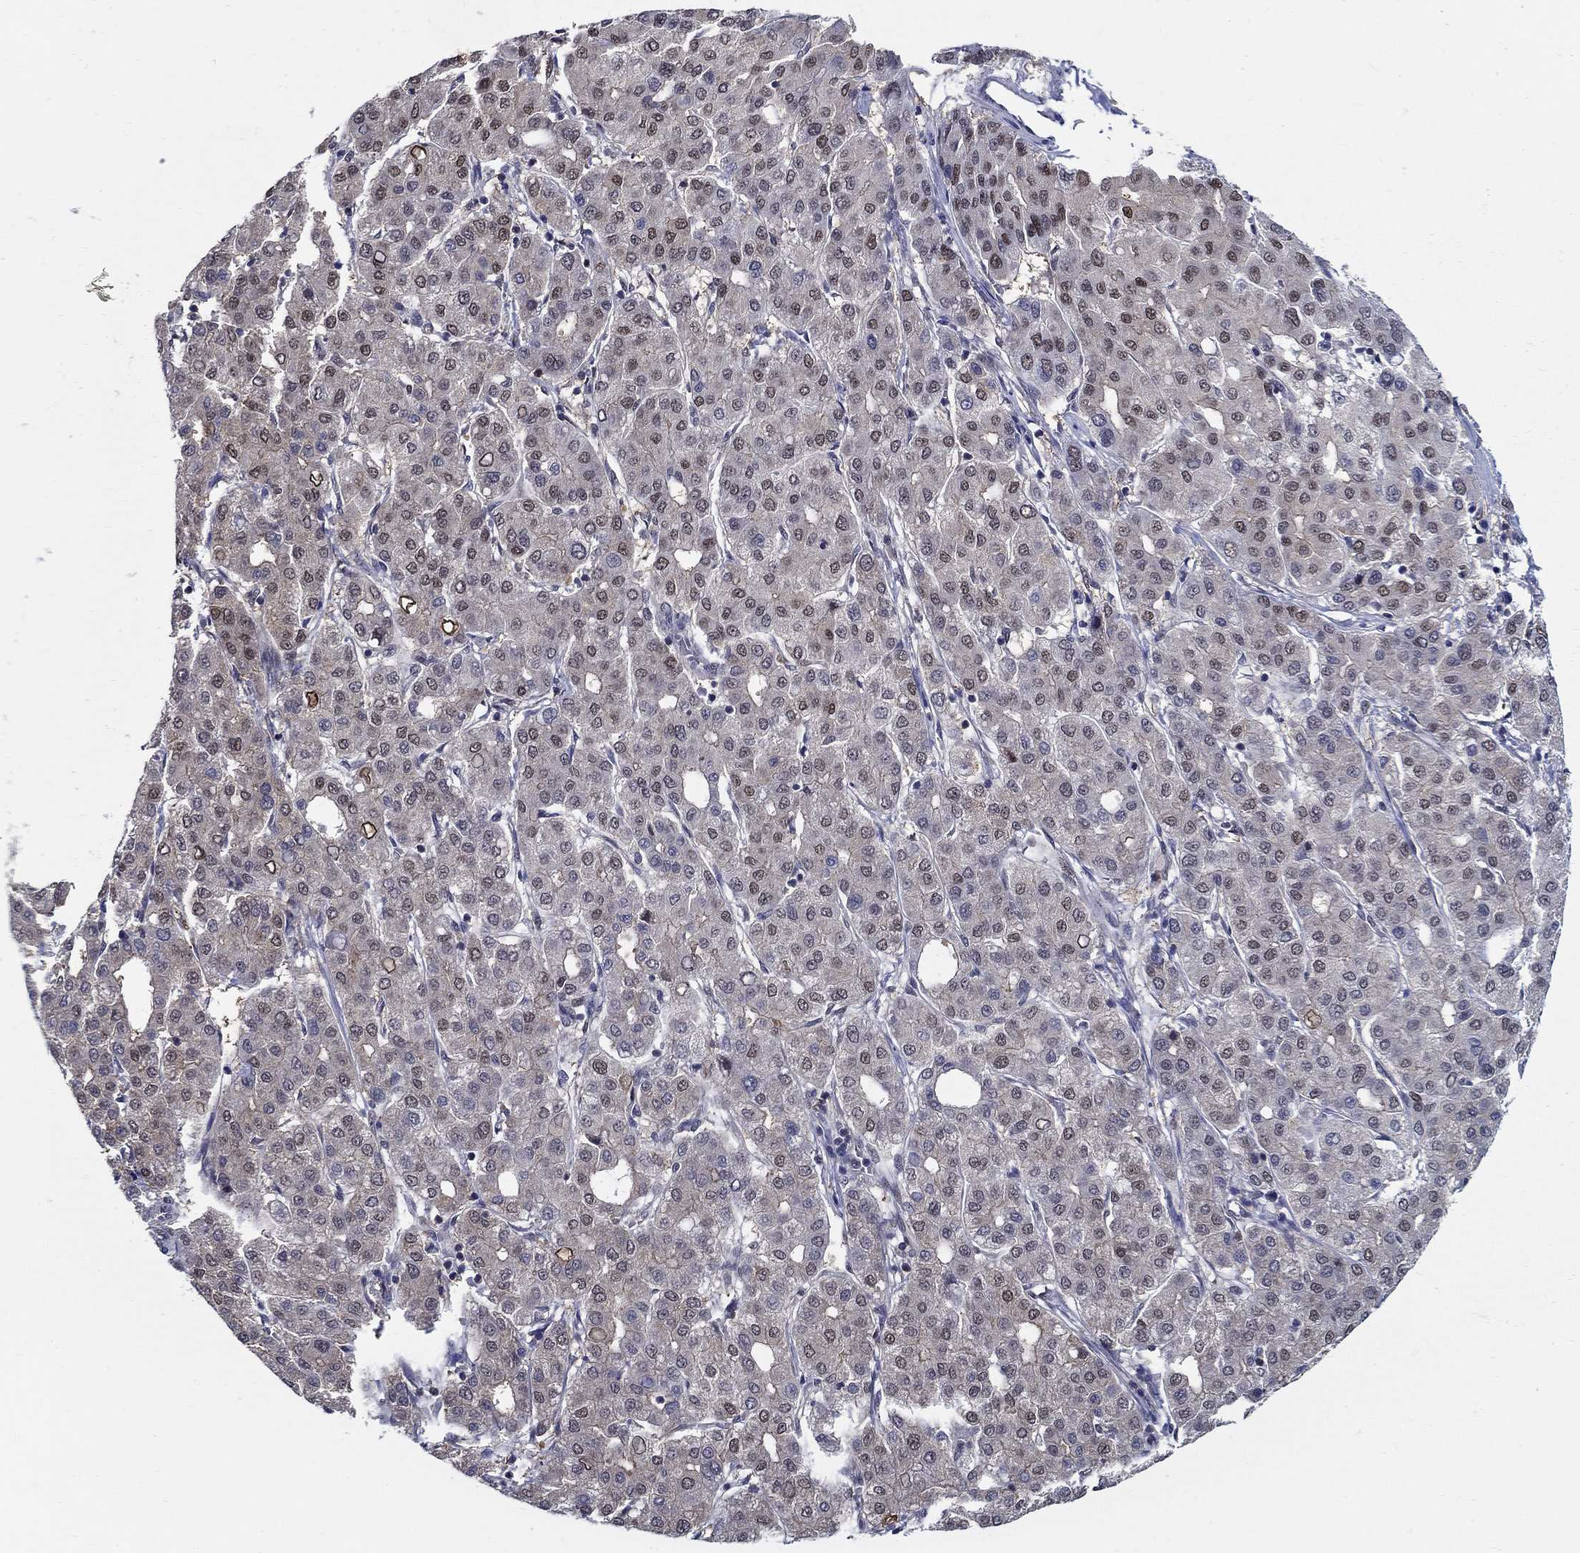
{"staining": {"intensity": "strong", "quantity": "<25%", "location": "nuclear"}, "tissue": "liver cancer", "cell_type": "Tumor cells", "image_type": "cancer", "snomed": [{"axis": "morphology", "description": "Carcinoma, Hepatocellular, NOS"}, {"axis": "topography", "description": "Liver"}], "caption": "Immunohistochemical staining of liver hepatocellular carcinoma reveals medium levels of strong nuclear expression in about <25% of tumor cells. Nuclei are stained in blue.", "gene": "ZNF594", "patient": {"sex": "male", "age": 65}}